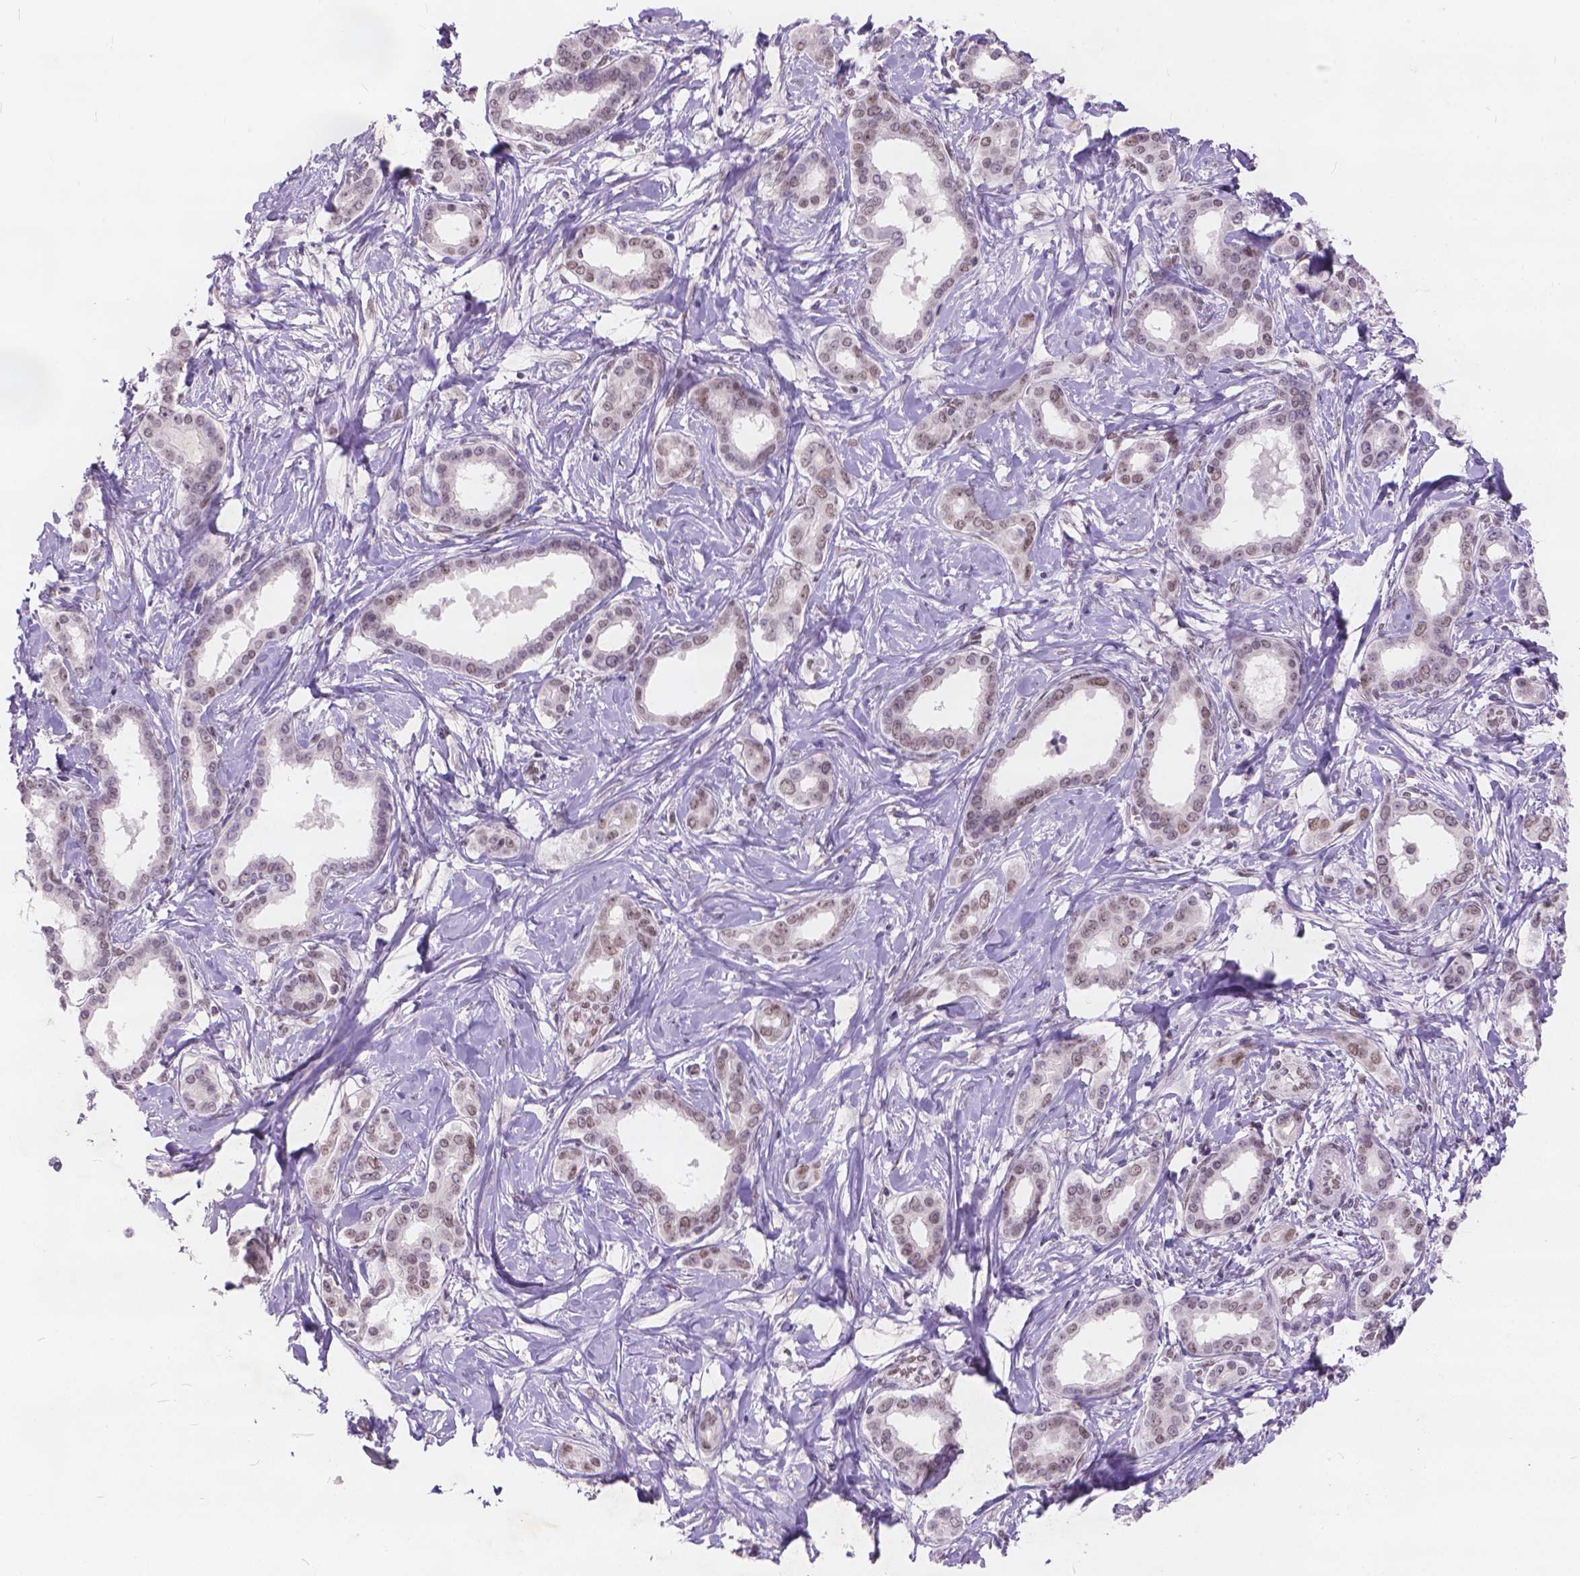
{"staining": {"intensity": "weak", "quantity": ">75%", "location": "nuclear"}, "tissue": "liver cancer", "cell_type": "Tumor cells", "image_type": "cancer", "snomed": [{"axis": "morphology", "description": "Cholangiocarcinoma"}, {"axis": "topography", "description": "Liver"}], "caption": "Brown immunohistochemical staining in cholangiocarcinoma (liver) shows weak nuclear positivity in about >75% of tumor cells. The staining was performed using DAB, with brown indicating positive protein expression. Nuclei are stained blue with hematoxylin.", "gene": "FAM53A", "patient": {"sex": "female", "age": 47}}